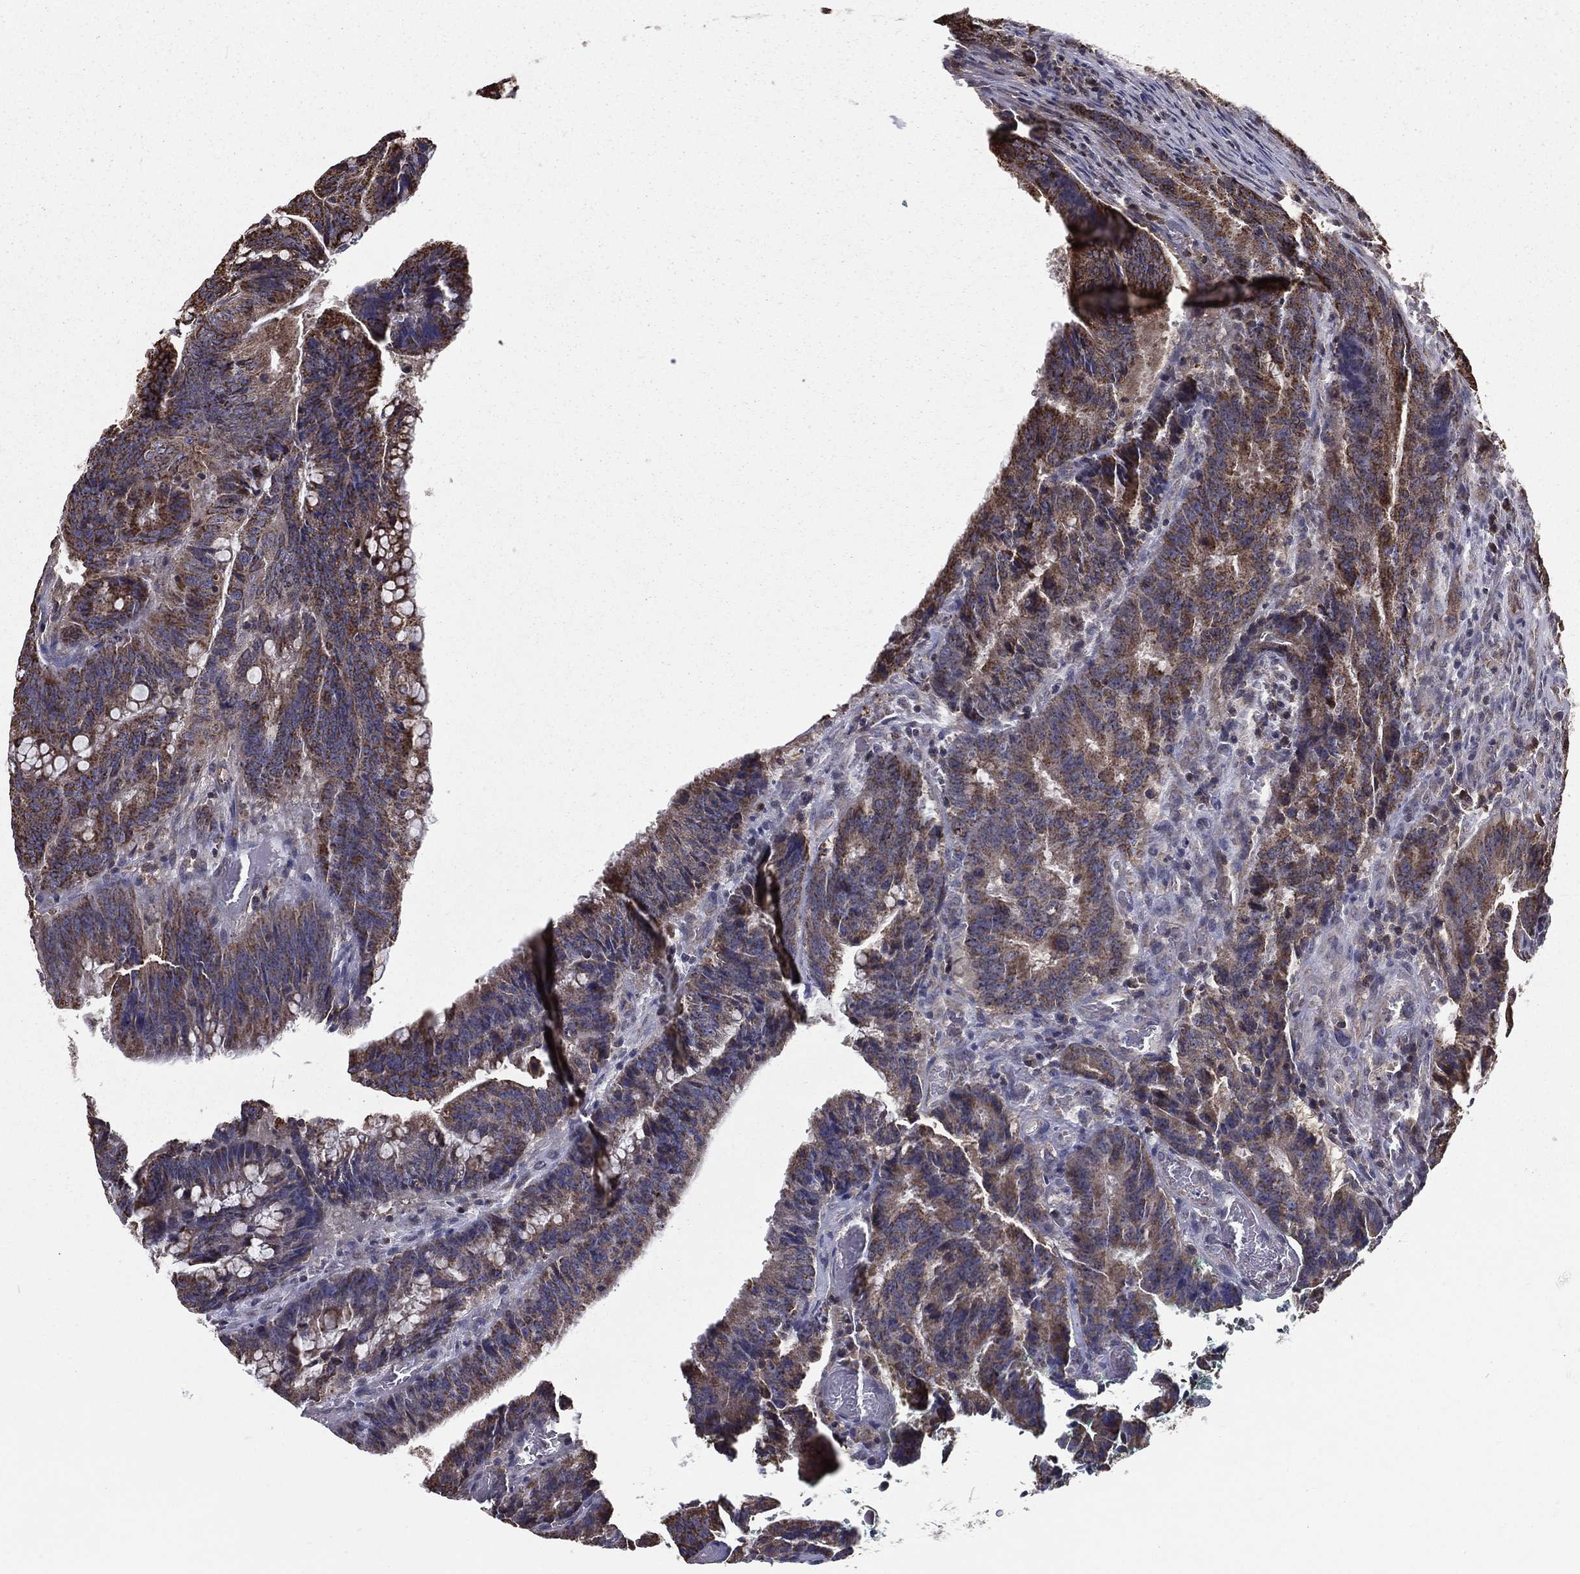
{"staining": {"intensity": "strong", "quantity": "25%-75%", "location": "cytoplasmic/membranous"}, "tissue": "colorectal cancer", "cell_type": "Tumor cells", "image_type": "cancer", "snomed": [{"axis": "morphology", "description": "Adenocarcinoma, NOS"}, {"axis": "topography", "description": "Colon"}], "caption": "High-power microscopy captured an IHC image of colorectal adenocarcinoma, revealing strong cytoplasmic/membranous positivity in about 25%-75% of tumor cells. Ihc stains the protein of interest in brown and the nuclei are stained blue.", "gene": "RIGI", "patient": {"sex": "female", "age": 87}}